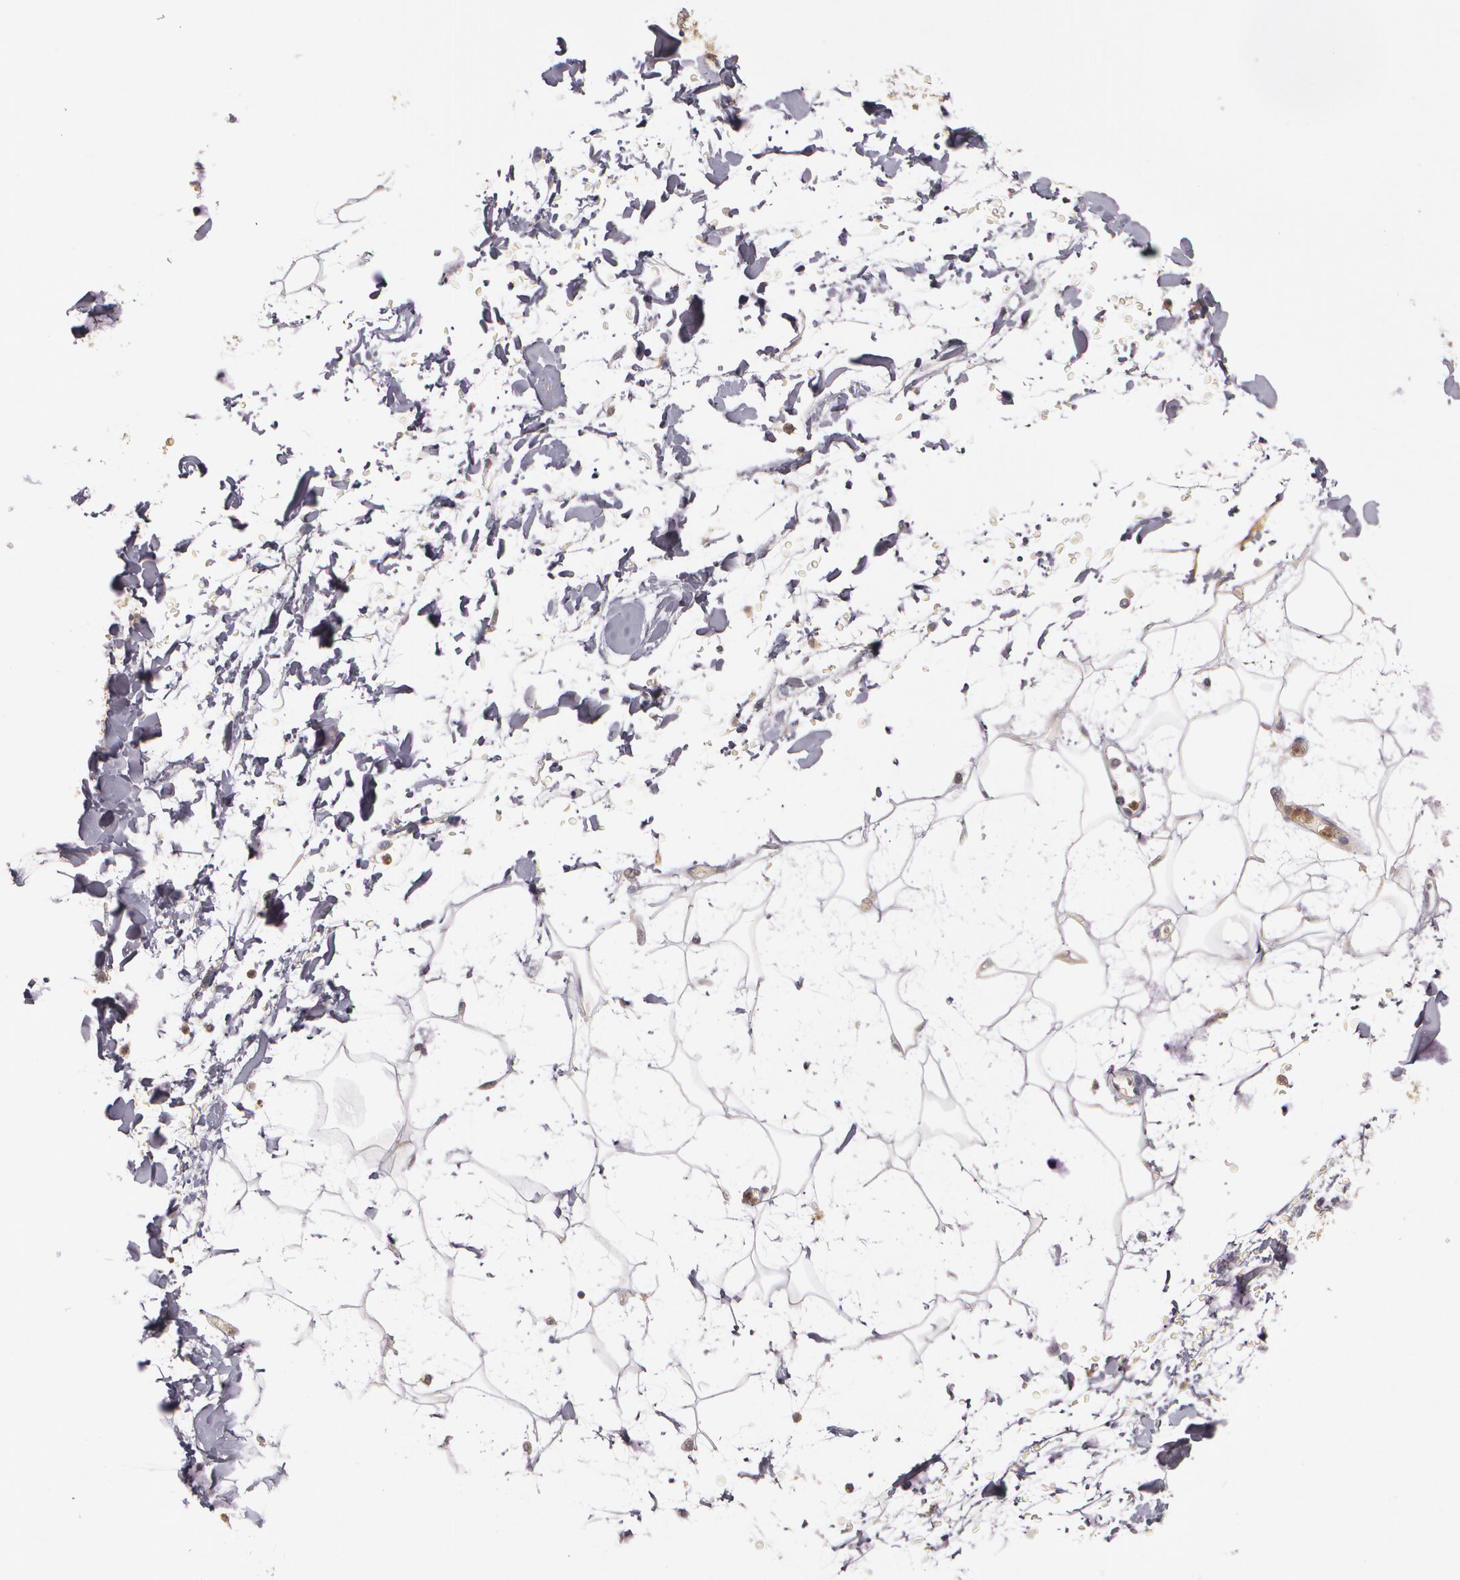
{"staining": {"intensity": "negative", "quantity": "none", "location": "none"}, "tissue": "adipose tissue", "cell_type": "Adipocytes", "image_type": "normal", "snomed": [{"axis": "morphology", "description": "Normal tissue, NOS"}, {"axis": "topography", "description": "Soft tissue"}], "caption": "This photomicrograph is of unremarkable adipose tissue stained with immunohistochemistry to label a protein in brown with the nuclei are counter-stained blue. There is no expression in adipocytes.", "gene": "LRG1", "patient": {"sex": "male", "age": 72}}